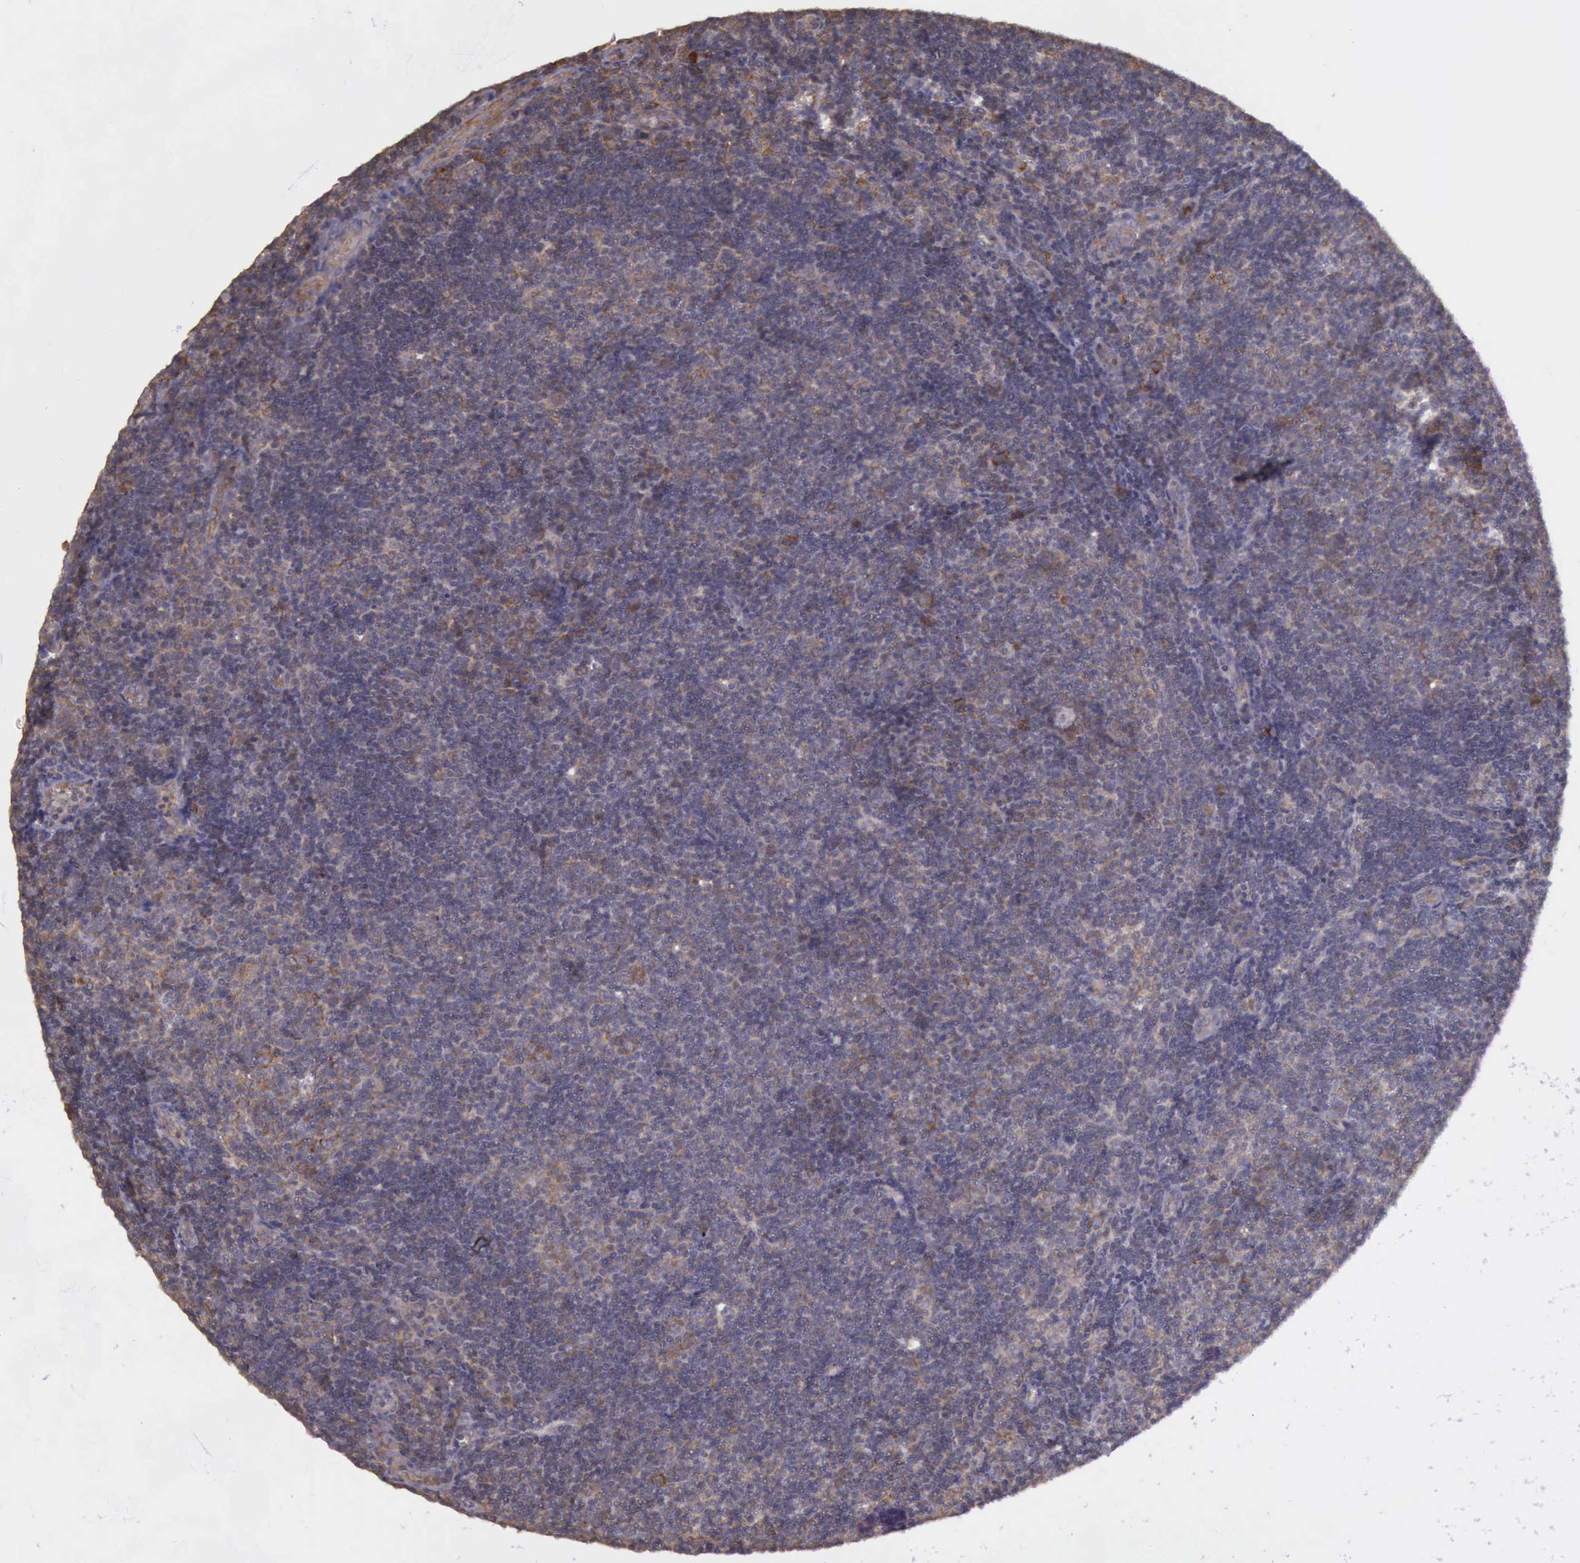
{"staining": {"intensity": "moderate", "quantity": ">75%", "location": "cytoplasmic/membranous"}, "tissue": "lymphoma", "cell_type": "Tumor cells", "image_type": "cancer", "snomed": [{"axis": "morphology", "description": "Malignant lymphoma, non-Hodgkin's type, Low grade"}, {"axis": "topography", "description": "Lymph node"}], "caption": "This image reveals immunohistochemistry (IHC) staining of human low-grade malignant lymphoma, non-Hodgkin's type, with medium moderate cytoplasmic/membranous expression in about >75% of tumor cells.", "gene": "EIF5", "patient": {"sex": "male", "age": 49}}